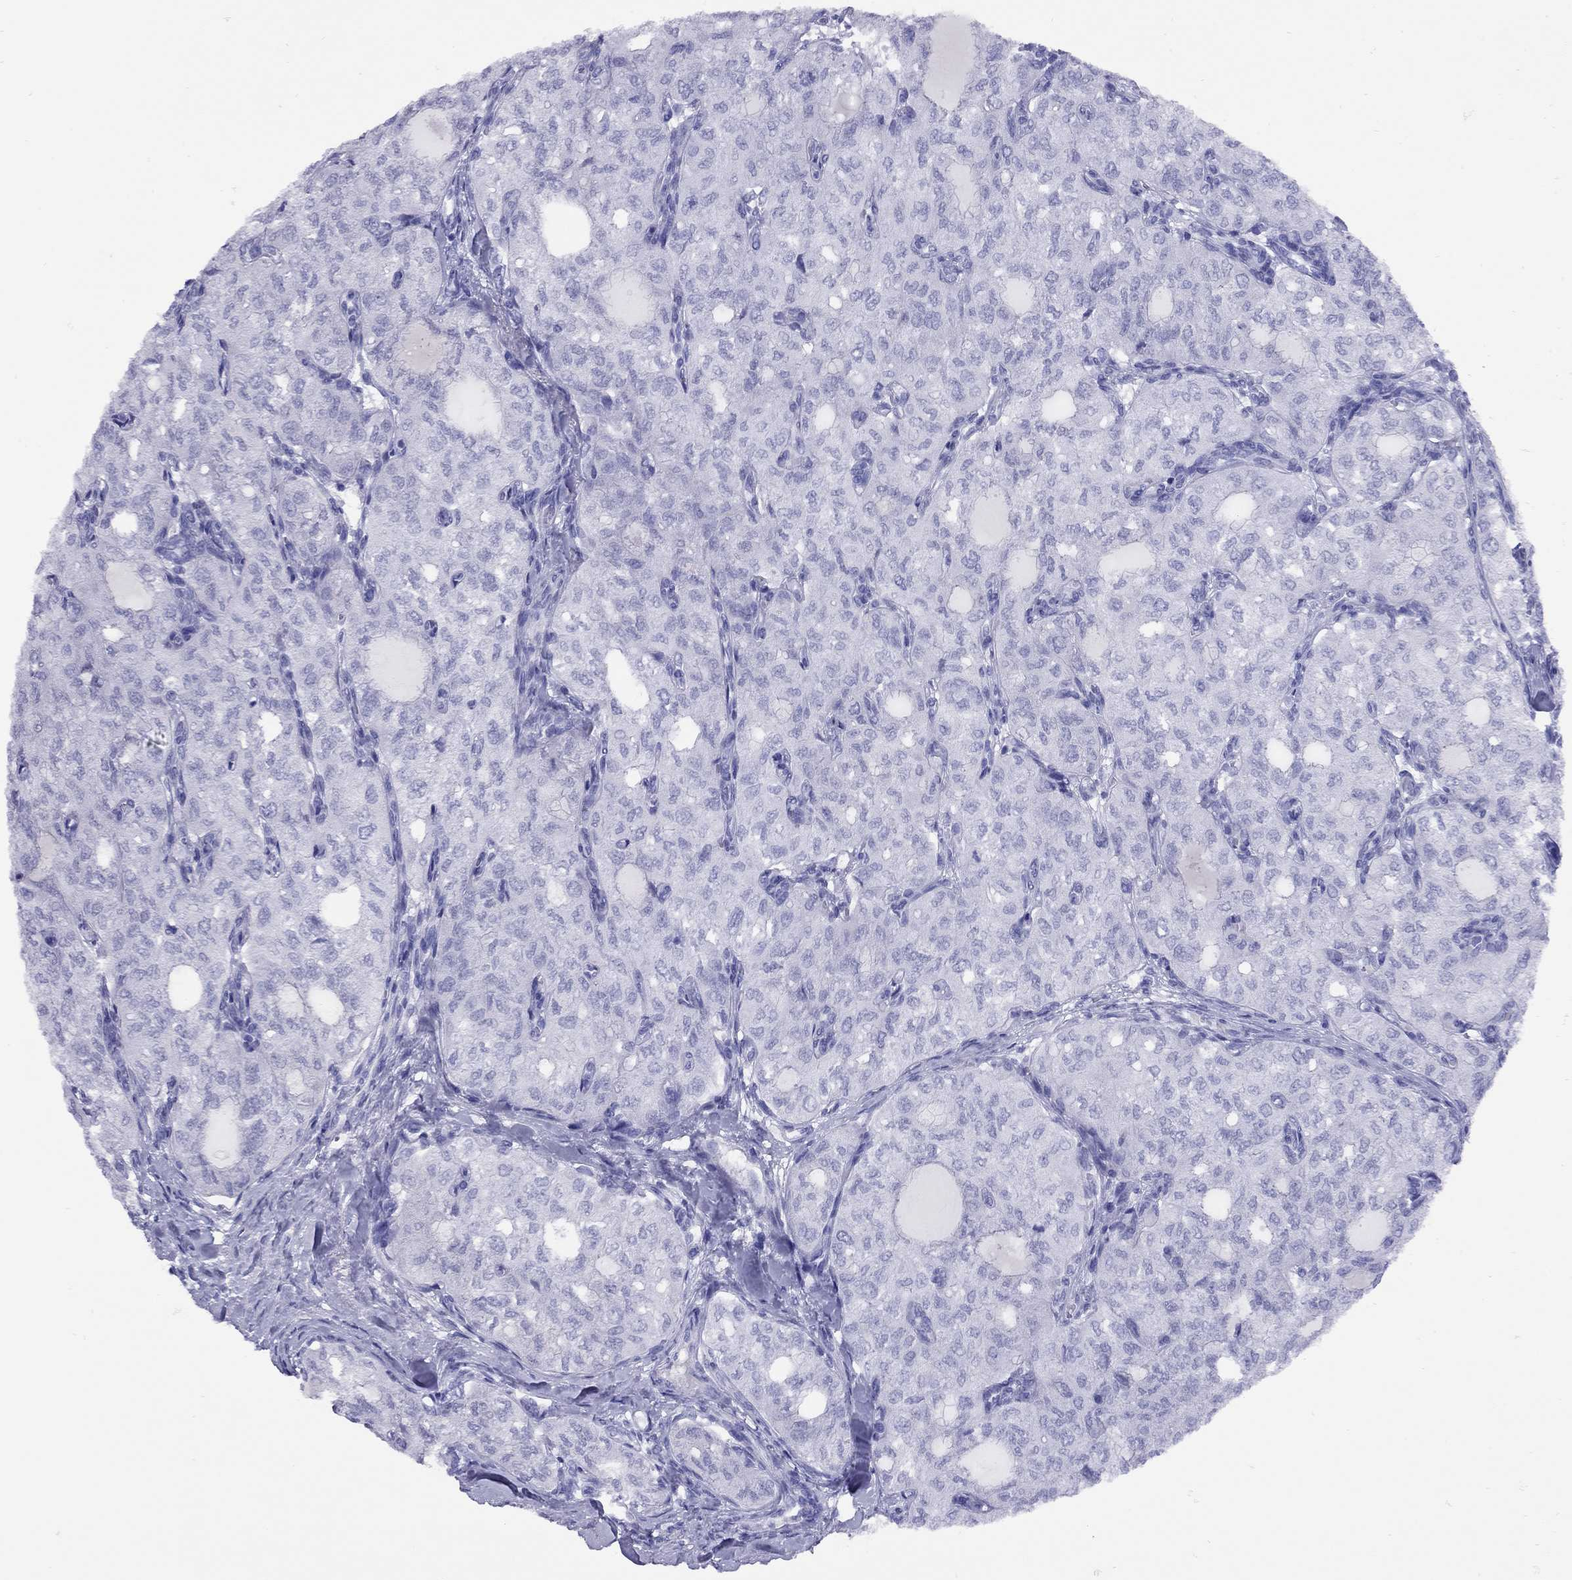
{"staining": {"intensity": "negative", "quantity": "none", "location": "none"}, "tissue": "thyroid cancer", "cell_type": "Tumor cells", "image_type": "cancer", "snomed": [{"axis": "morphology", "description": "Follicular adenoma carcinoma, NOS"}, {"axis": "topography", "description": "Thyroid gland"}], "caption": "Tumor cells show no significant expression in thyroid cancer. (DAB (3,3'-diaminobenzidine) IHC visualized using brightfield microscopy, high magnification).", "gene": "GRIA2", "patient": {"sex": "male", "age": 75}}